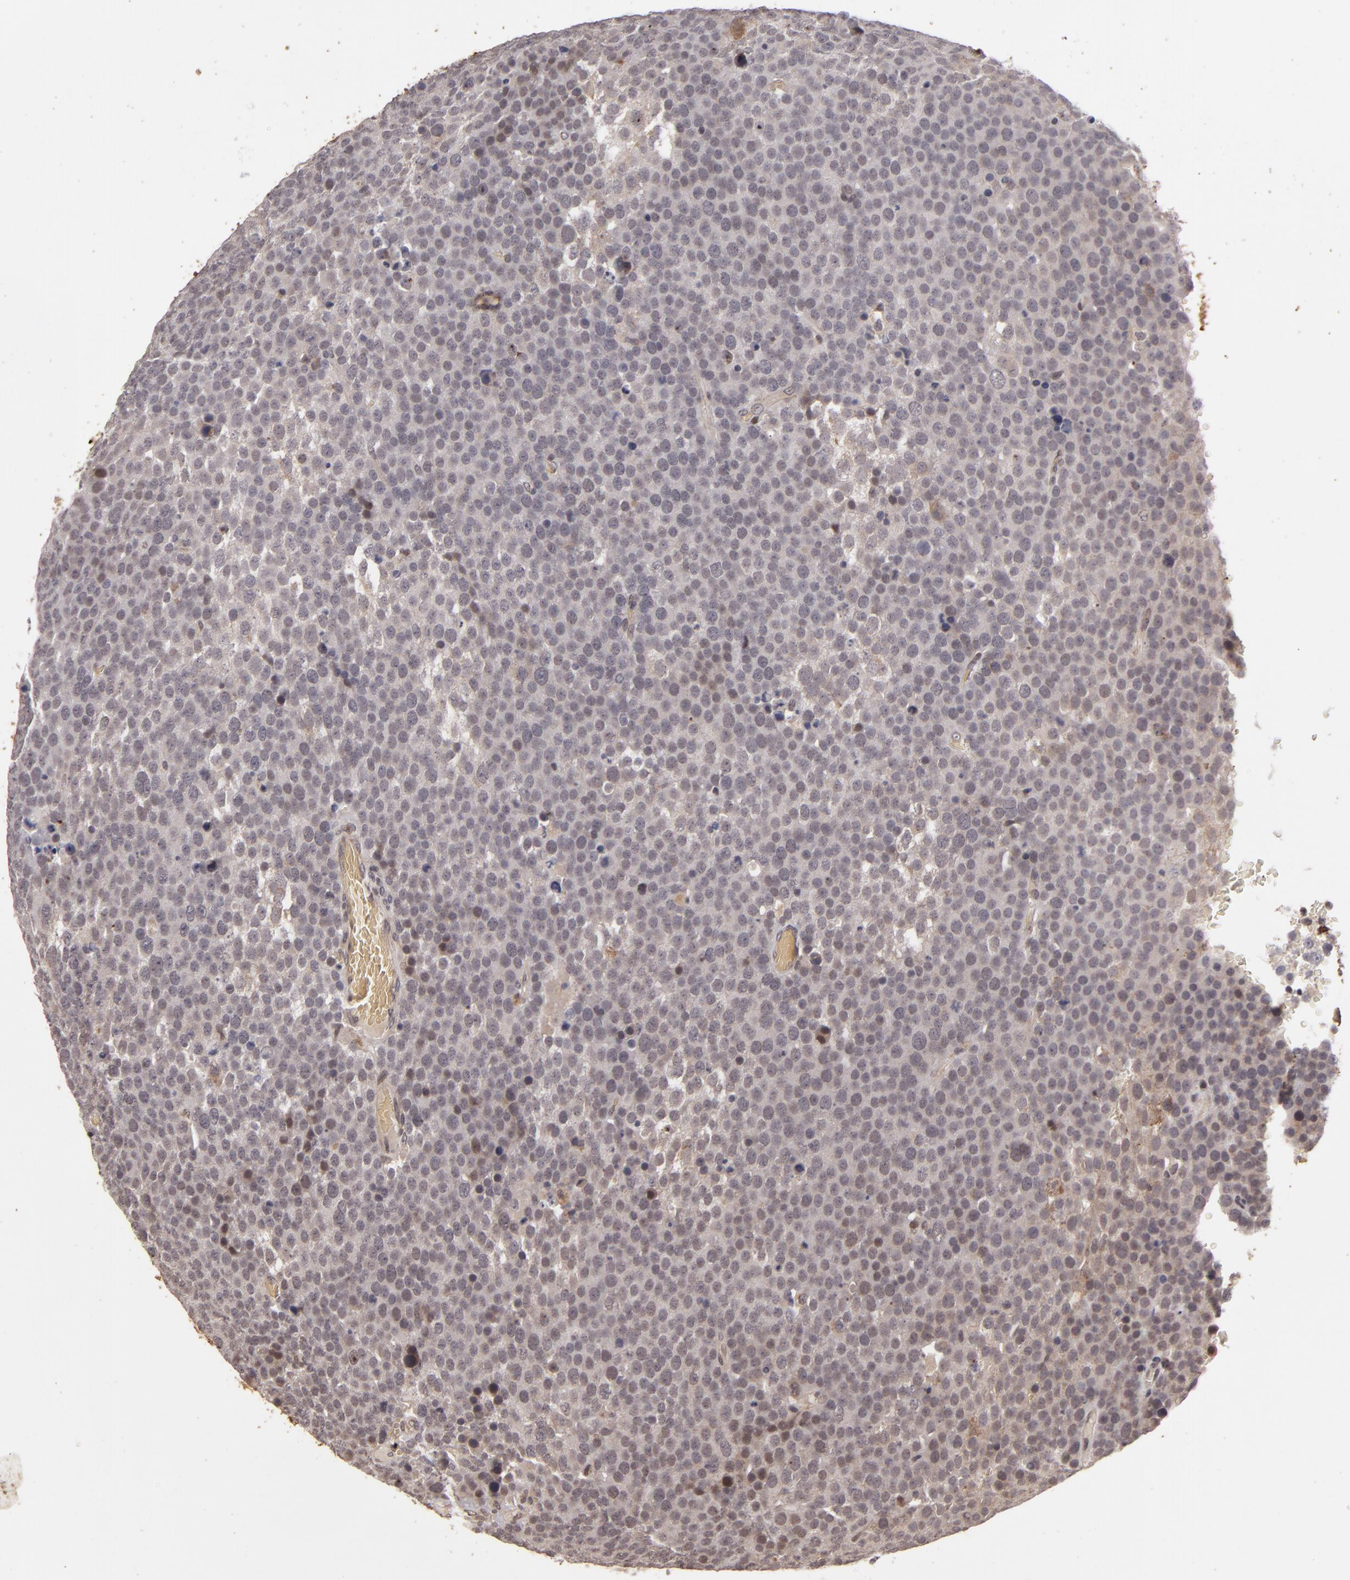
{"staining": {"intensity": "negative", "quantity": "none", "location": "none"}, "tissue": "testis cancer", "cell_type": "Tumor cells", "image_type": "cancer", "snomed": [{"axis": "morphology", "description": "Seminoma, NOS"}, {"axis": "topography", "description": "Testis"}], "caption": "The IHC photomicrograph has no significant positivity in tumor cells of testis cancer tissue. (Brightfield microscopy of DAB (3,3'-diaminobenzidine) immunohistochemistry at high magnification).", "gene": "DFFA", "patient": {"sex": "male", "age": 71}}